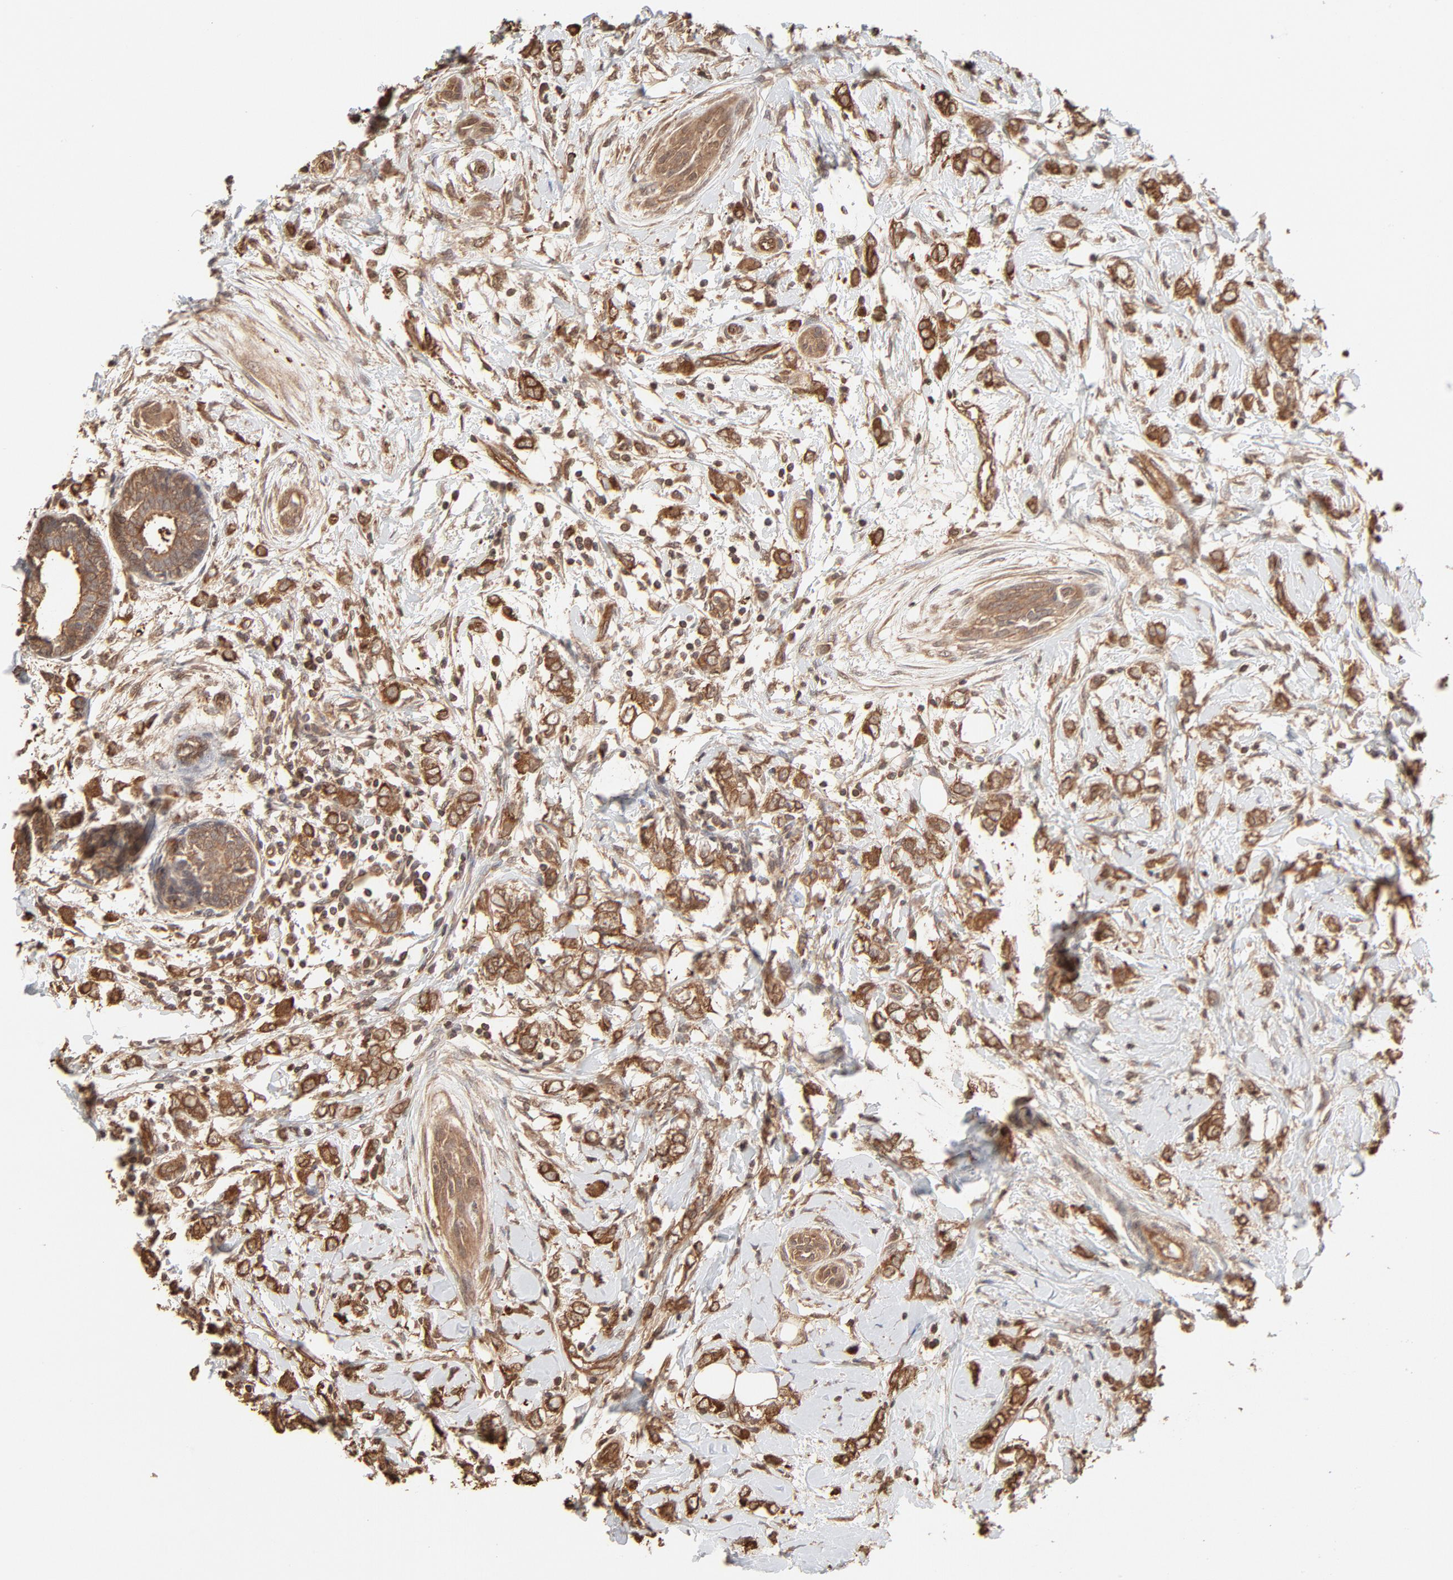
{"staining": {"intensity": "moderate", "quantity": ">75%", "location": "cytoplasmic/membranous"}, "tissue": "breast cancer", "cell_type": "Tumor cells", "image_type": "cancer", "snomed": [{"axis": "morphology", "description": "Normal tissue, NOS"}, {"axis": "morphology", "description": "Lobular carcinoma"}, {"axis": "topography", "description": "Breast"}], "caption": "Tumor cells exhibit medium levels of moderate cytoplasmic/membranous positivity in about >75% of cells in breast lobular carcinoma.", "gene": "PPP2CA", "patient": {"sex": "female", "age": 47}}